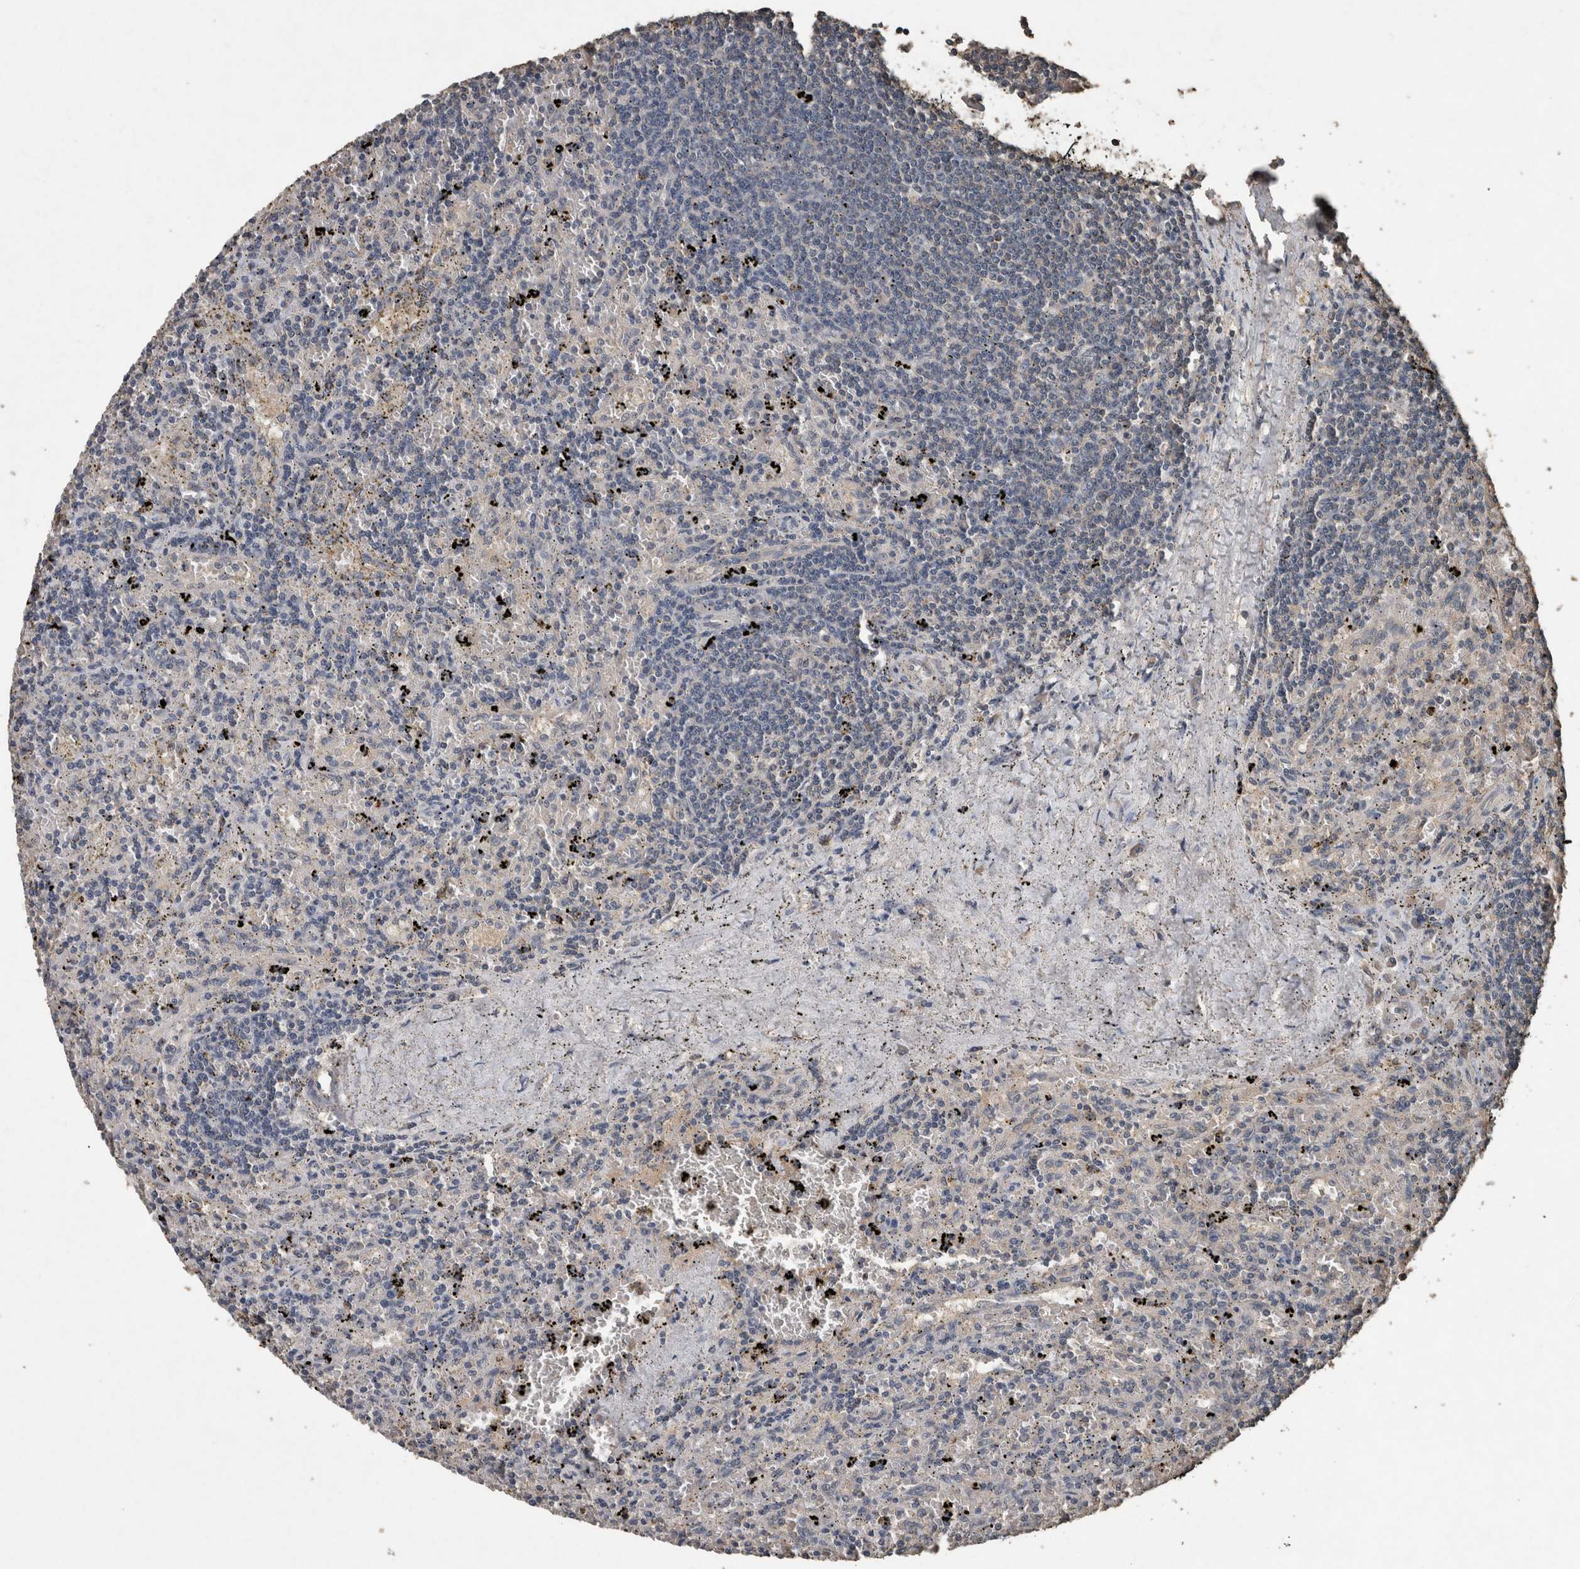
{"staining": {"intensity": "negative", "quantity": "none", "location": "none"}, "tissue": "lymphoma", "cell_type": "Tumor cells", "image_type": "cancer", "snomed": [{"axis": "morphology", "description": "Malignant lymphoma, non-Hodgkin's type, Low grade"}, {"axis": "topography", "description": "Spleen"}], "caption": "Low-grade malignant lymphoma, non-Hodgkin's type was stained to show a protein in brown. There is no significant staining in tumor cells. Nuclei are stained in blue.", "gene": "FGFRL1", "patient": {"sex": "male", "age": 76}}